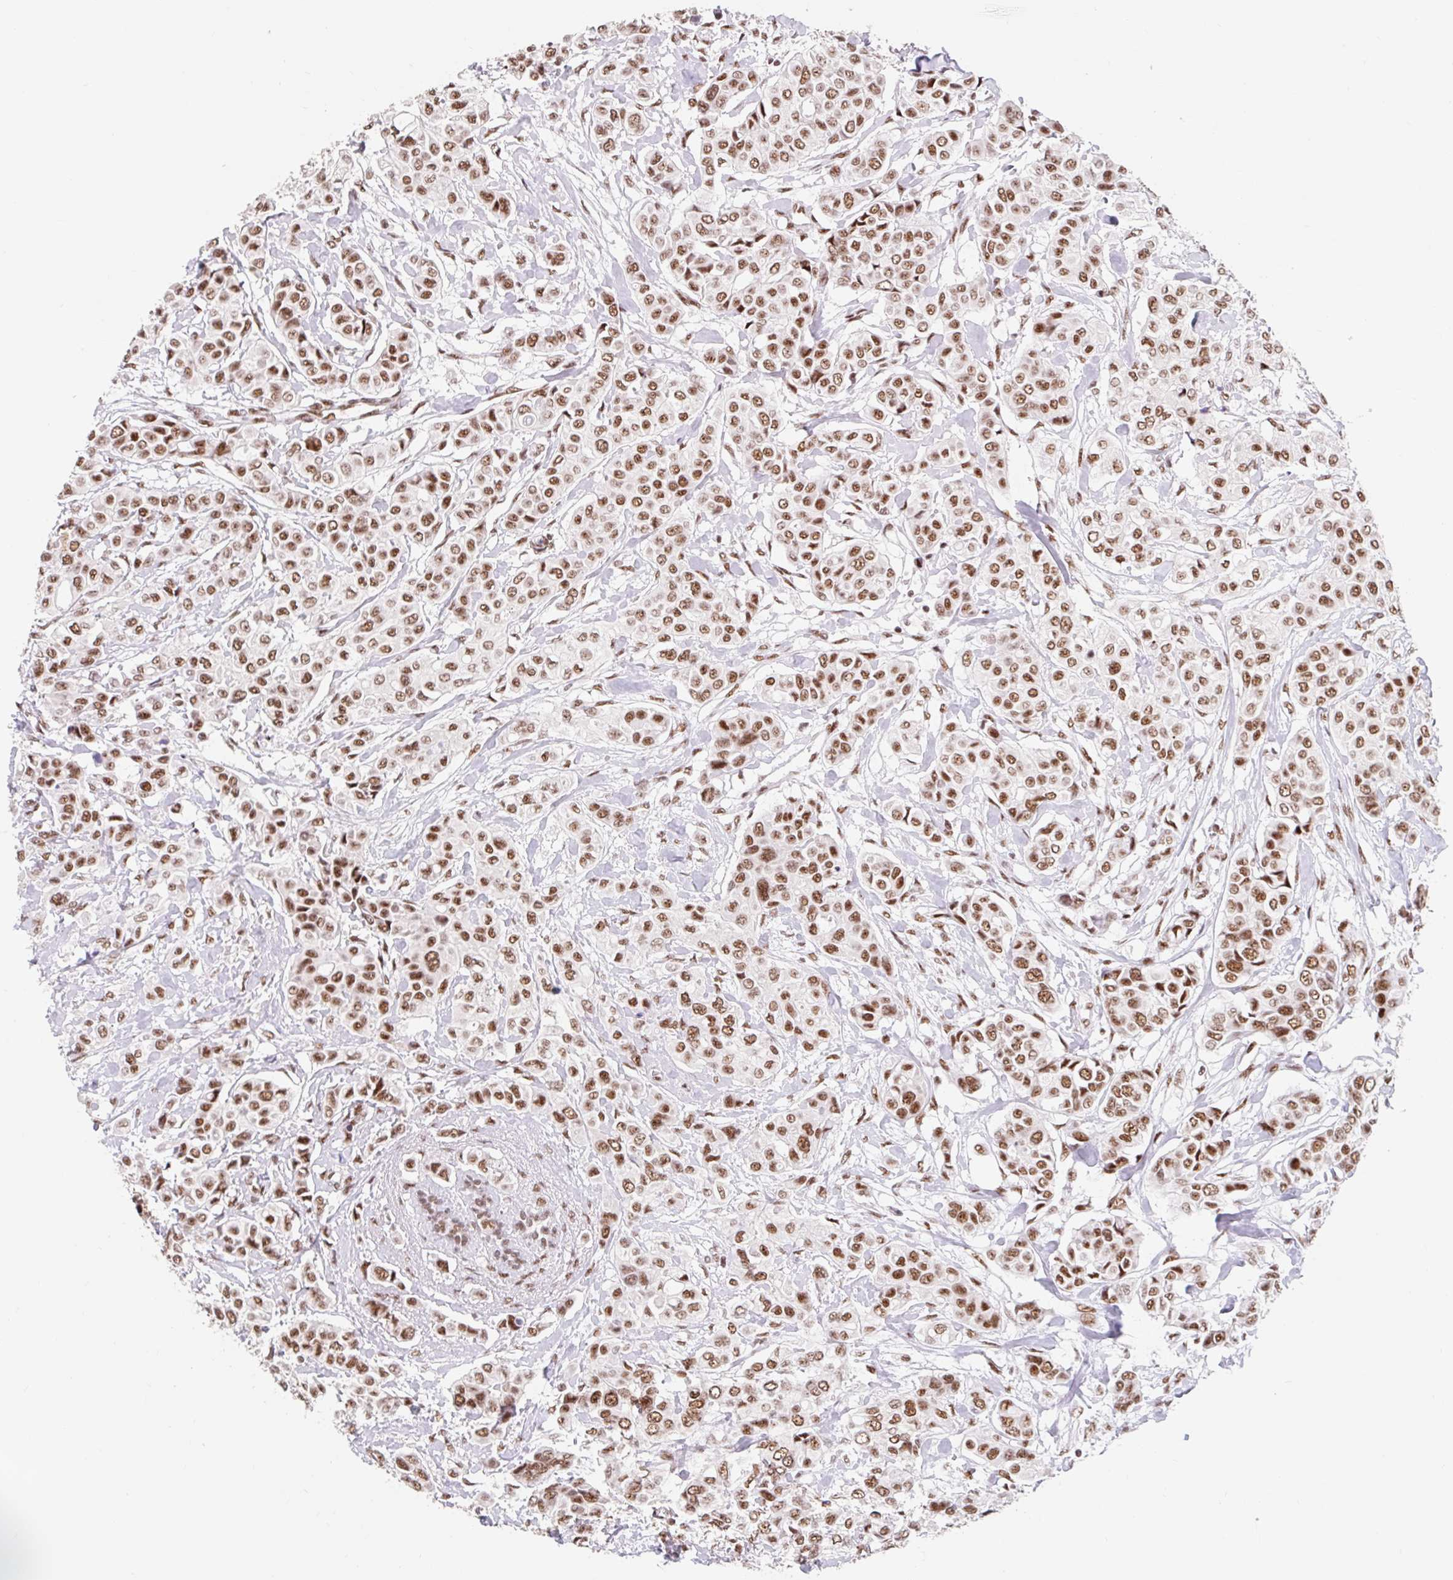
{"staining": {"intensity": "moderate", "quantity": ">75%", "location": "nuclear"}, "tissue": "breast cancer", "cell_type": "Tumor cells", "image_type": "cancer", "snomed": [{"axis": "morphology", "description": "Lobular carcinoma"}, {"axis": "topography", "description": "Breast"}], "caption": "The image exhibits immunohistochemical staining of breast lobular carcinoma. There is moderate nuclear expression is present in about >75% of tumor cells. (brown staining indicates protein expression, while blue staining denotes nuclei).", "gene": "SRSF10", "patient": {"sex": "female", "age": 51}}